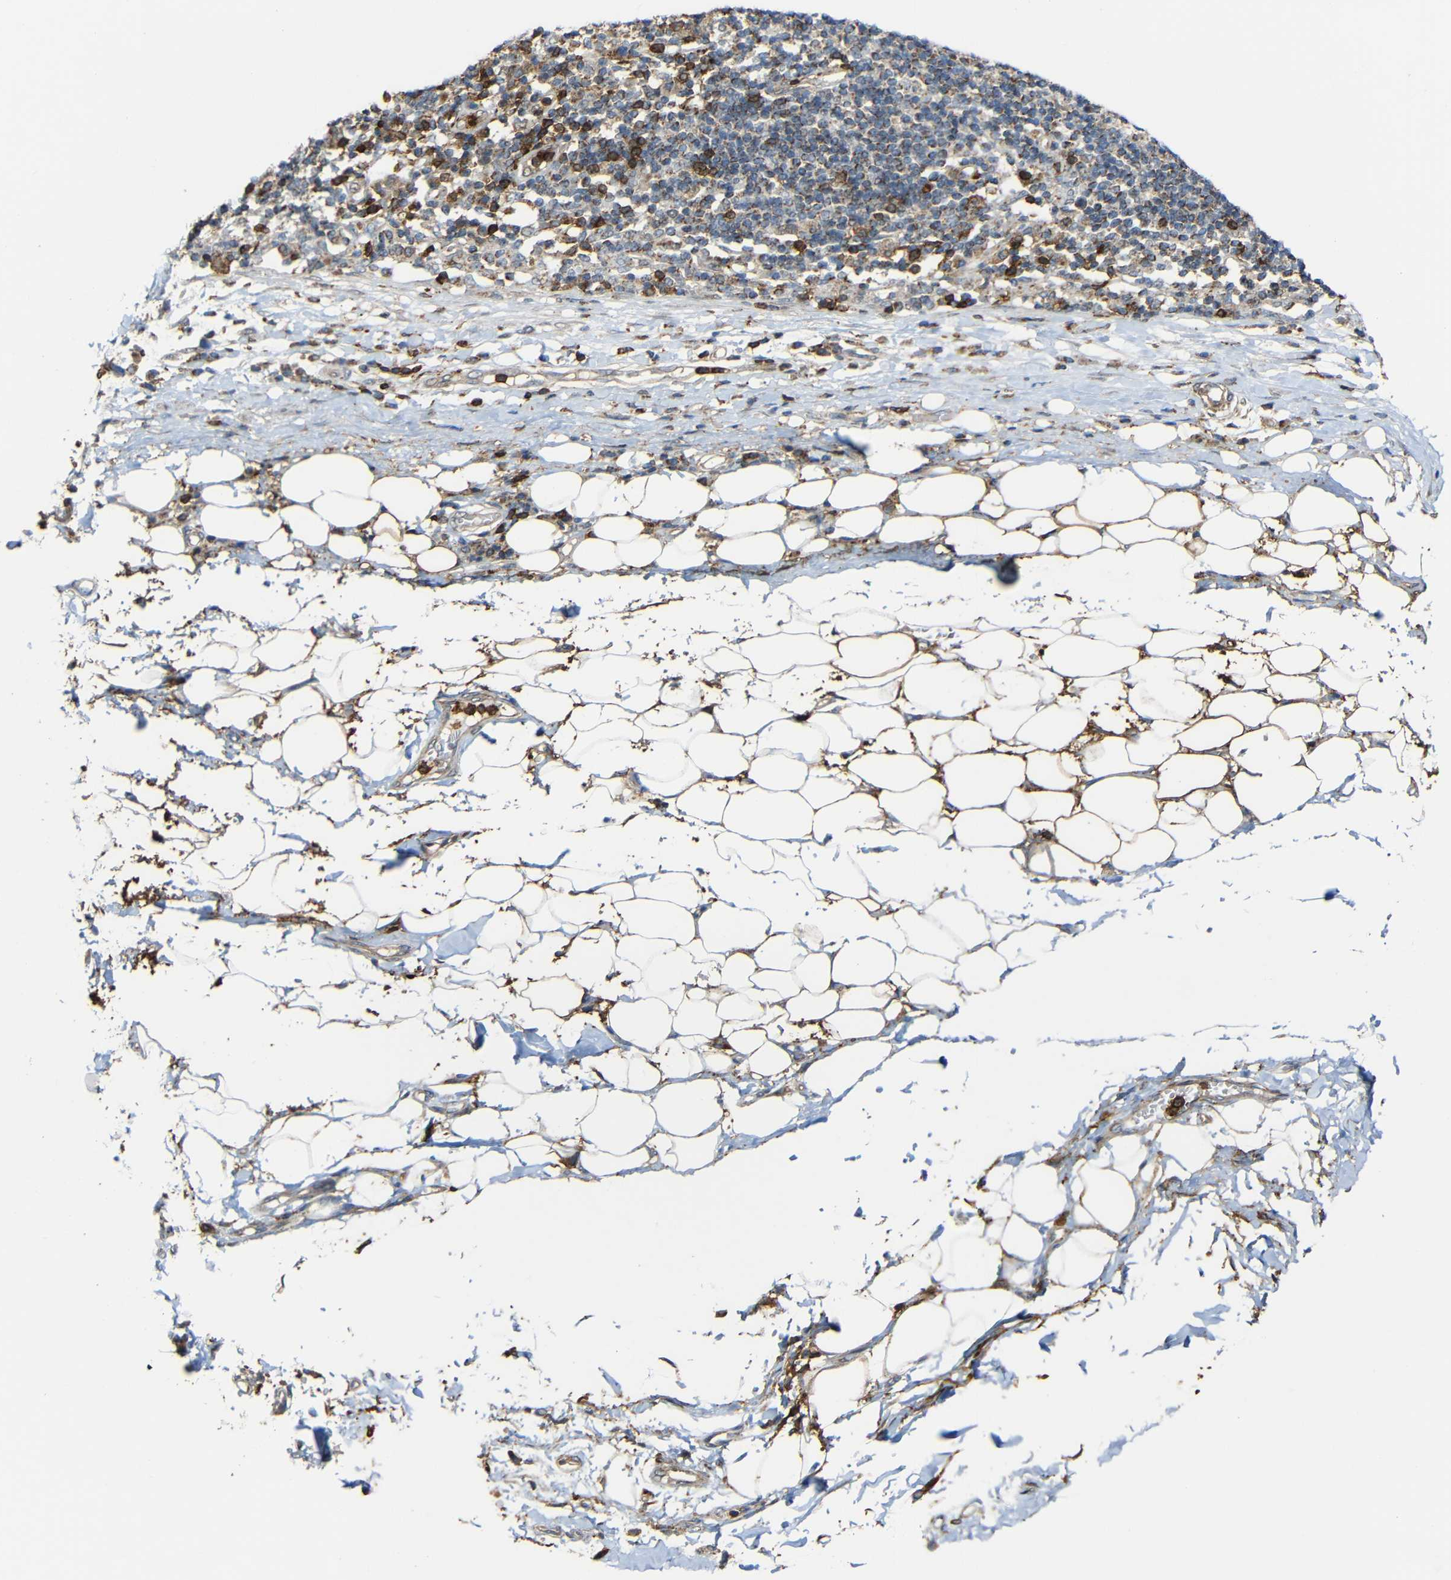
{"staining": {"intensity": "moderate", "quantity": "25%-75%", "location": "cytoplasmic/membranous"}, "tissue": "adipose tissue", "cell_type": "Adipocytes", "image_type": "normal", "snomed": [{"axis": "morphology", "description": "Normal tissue, NOS"}, {"axis": "morphology", "description": "Adenocarcinoma, NOS"}, {"axis": "topography", "description": "Esophagus"}], "caption": "Immunohistochemistry histopathology image of unremarkable adipose tissue stained for a protein (brown), which displays medium levels of moderate cytoplasmic/membranous positivity in about 25%-75% of adipocytes.", "gene": "C1GALT1", "patient": {"sex": "male", "age": 62}}